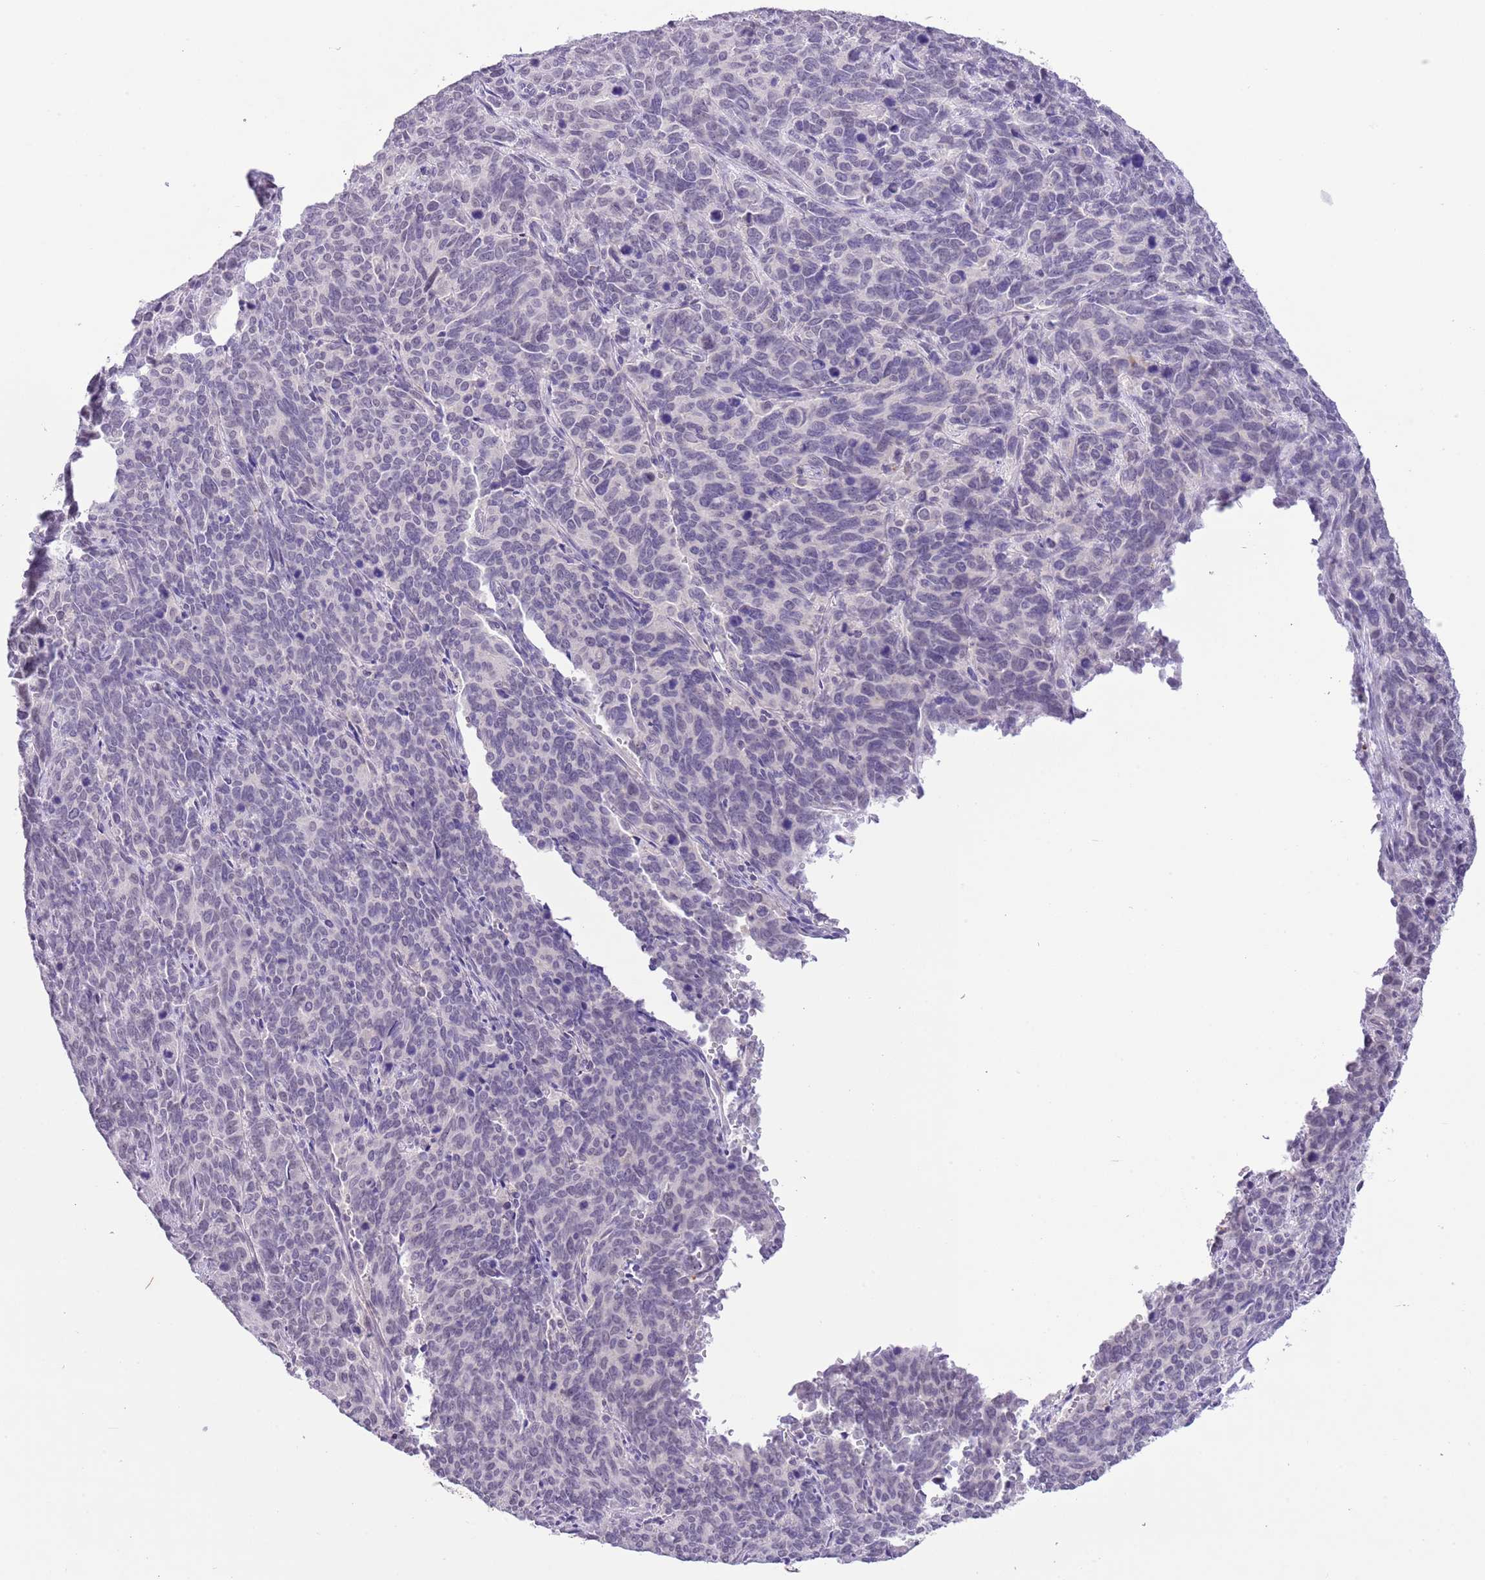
{"staining": {"intensity": "negative", "quantity": "none", "location": "none"}, "tissue": "cervical cancer", "cell_type": "Tumor cells", "image_type": "cancer", "snomed": [{"axis": "morphology", "description": "Squamous cell carcinoma, NOS"}, {"axis": "topography", "description": "Cervix"}], "caption": "This is an immunohistochemistry image of human cervical cancer (squamous cell carcinoma). There is no staining in tumor cells.", "gene": "MIDN", "patient": {"sex": "female", "age": 60}}